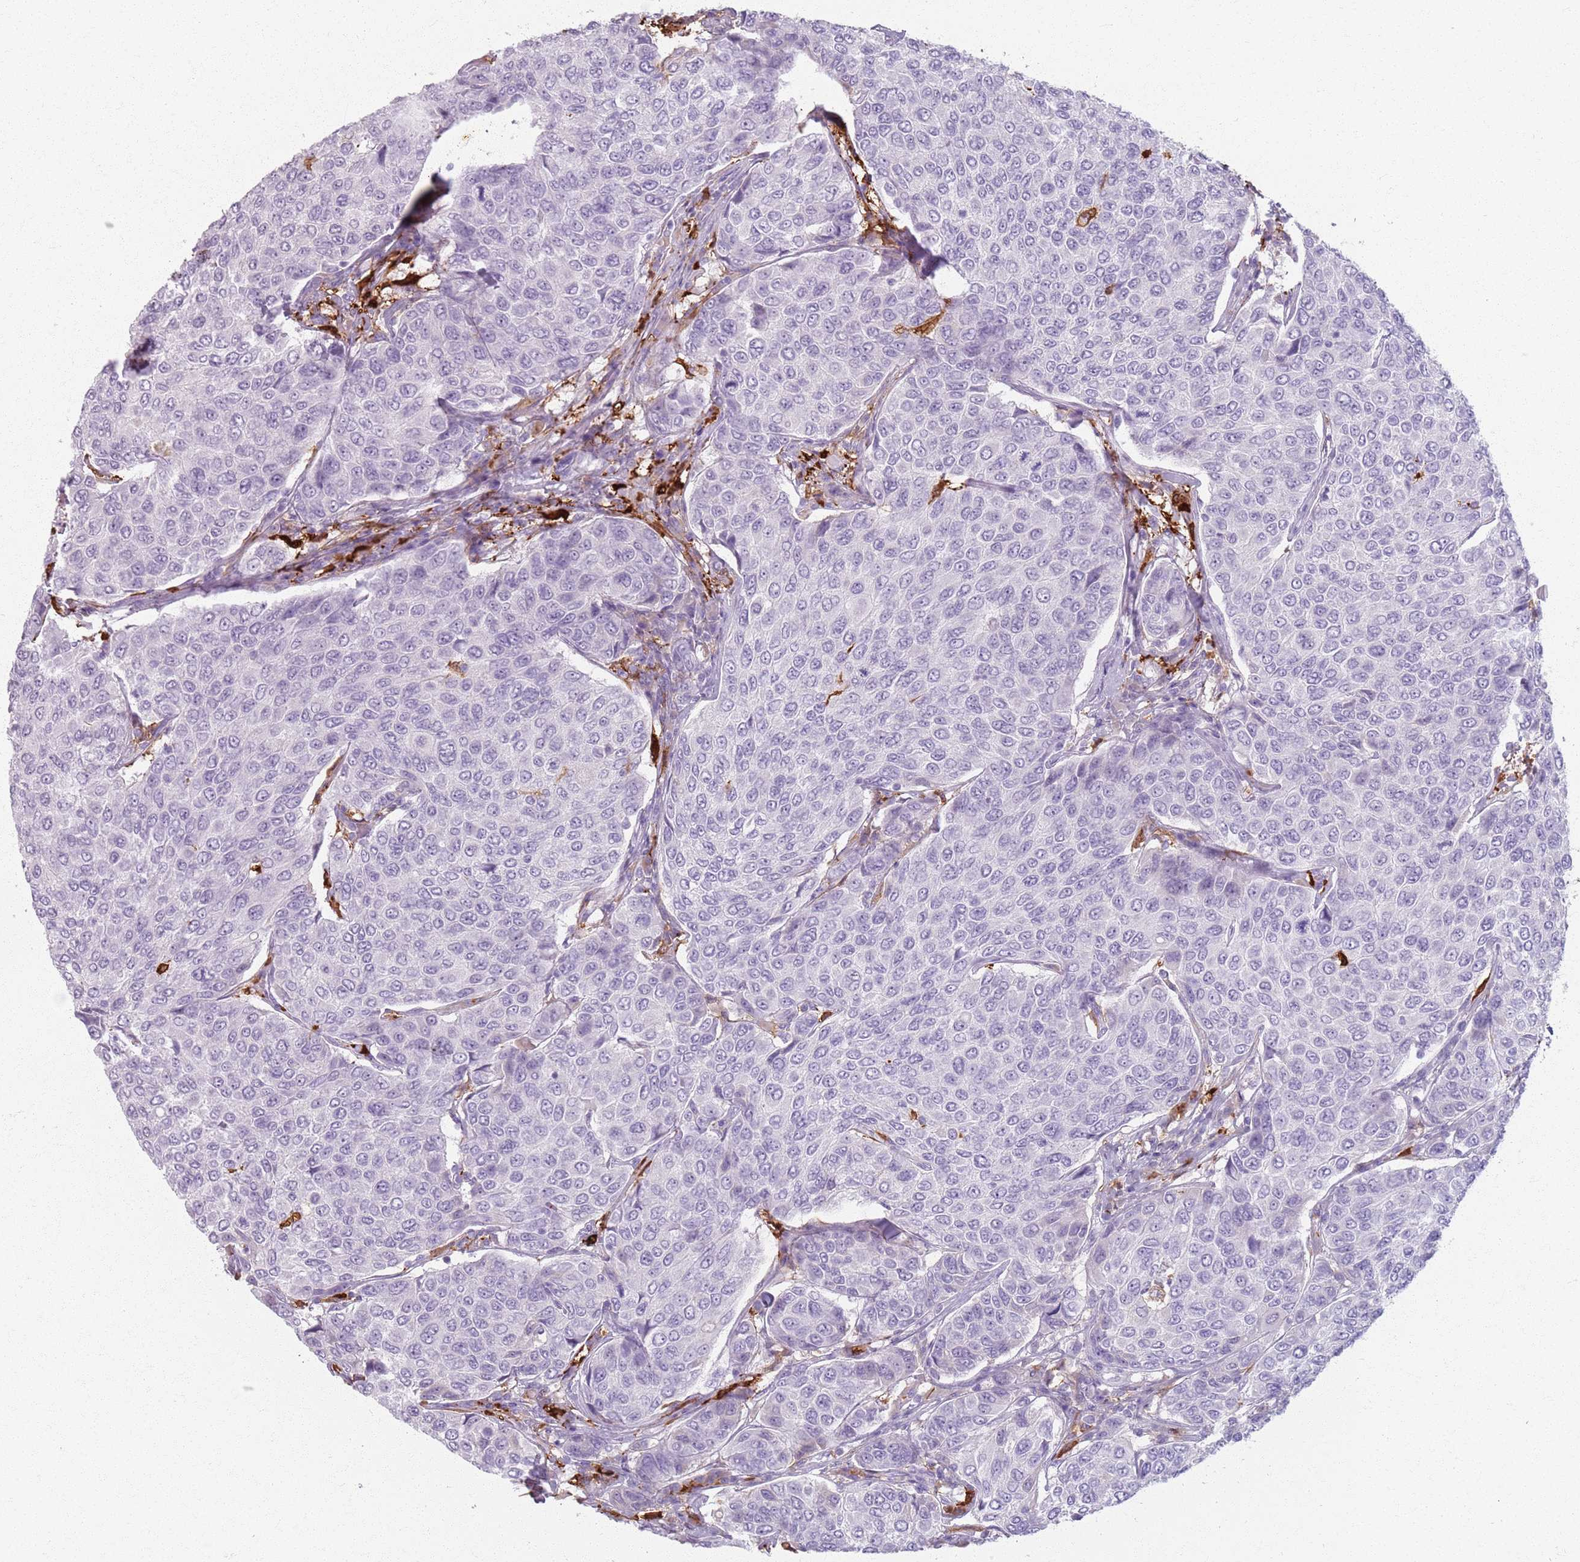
{"staining": {"intensity": "negative", "quantity": "none", "location": "none"}, "tissue": "breast cancer", "cell_type": "Tumor cells", "image_type": "cancer", "snomed": [{"axis": "morphology", "description": "Duct carcinoma"}, {"axis": "topography", "description": "Breast"}], "caption": "This is an immunohistochemistry micrograph of human breast intraductal carcinoma. There is no positivity in tumor cells.", "gene": "GDPGP1", "patient": {"sex": "female", "age": 55}}